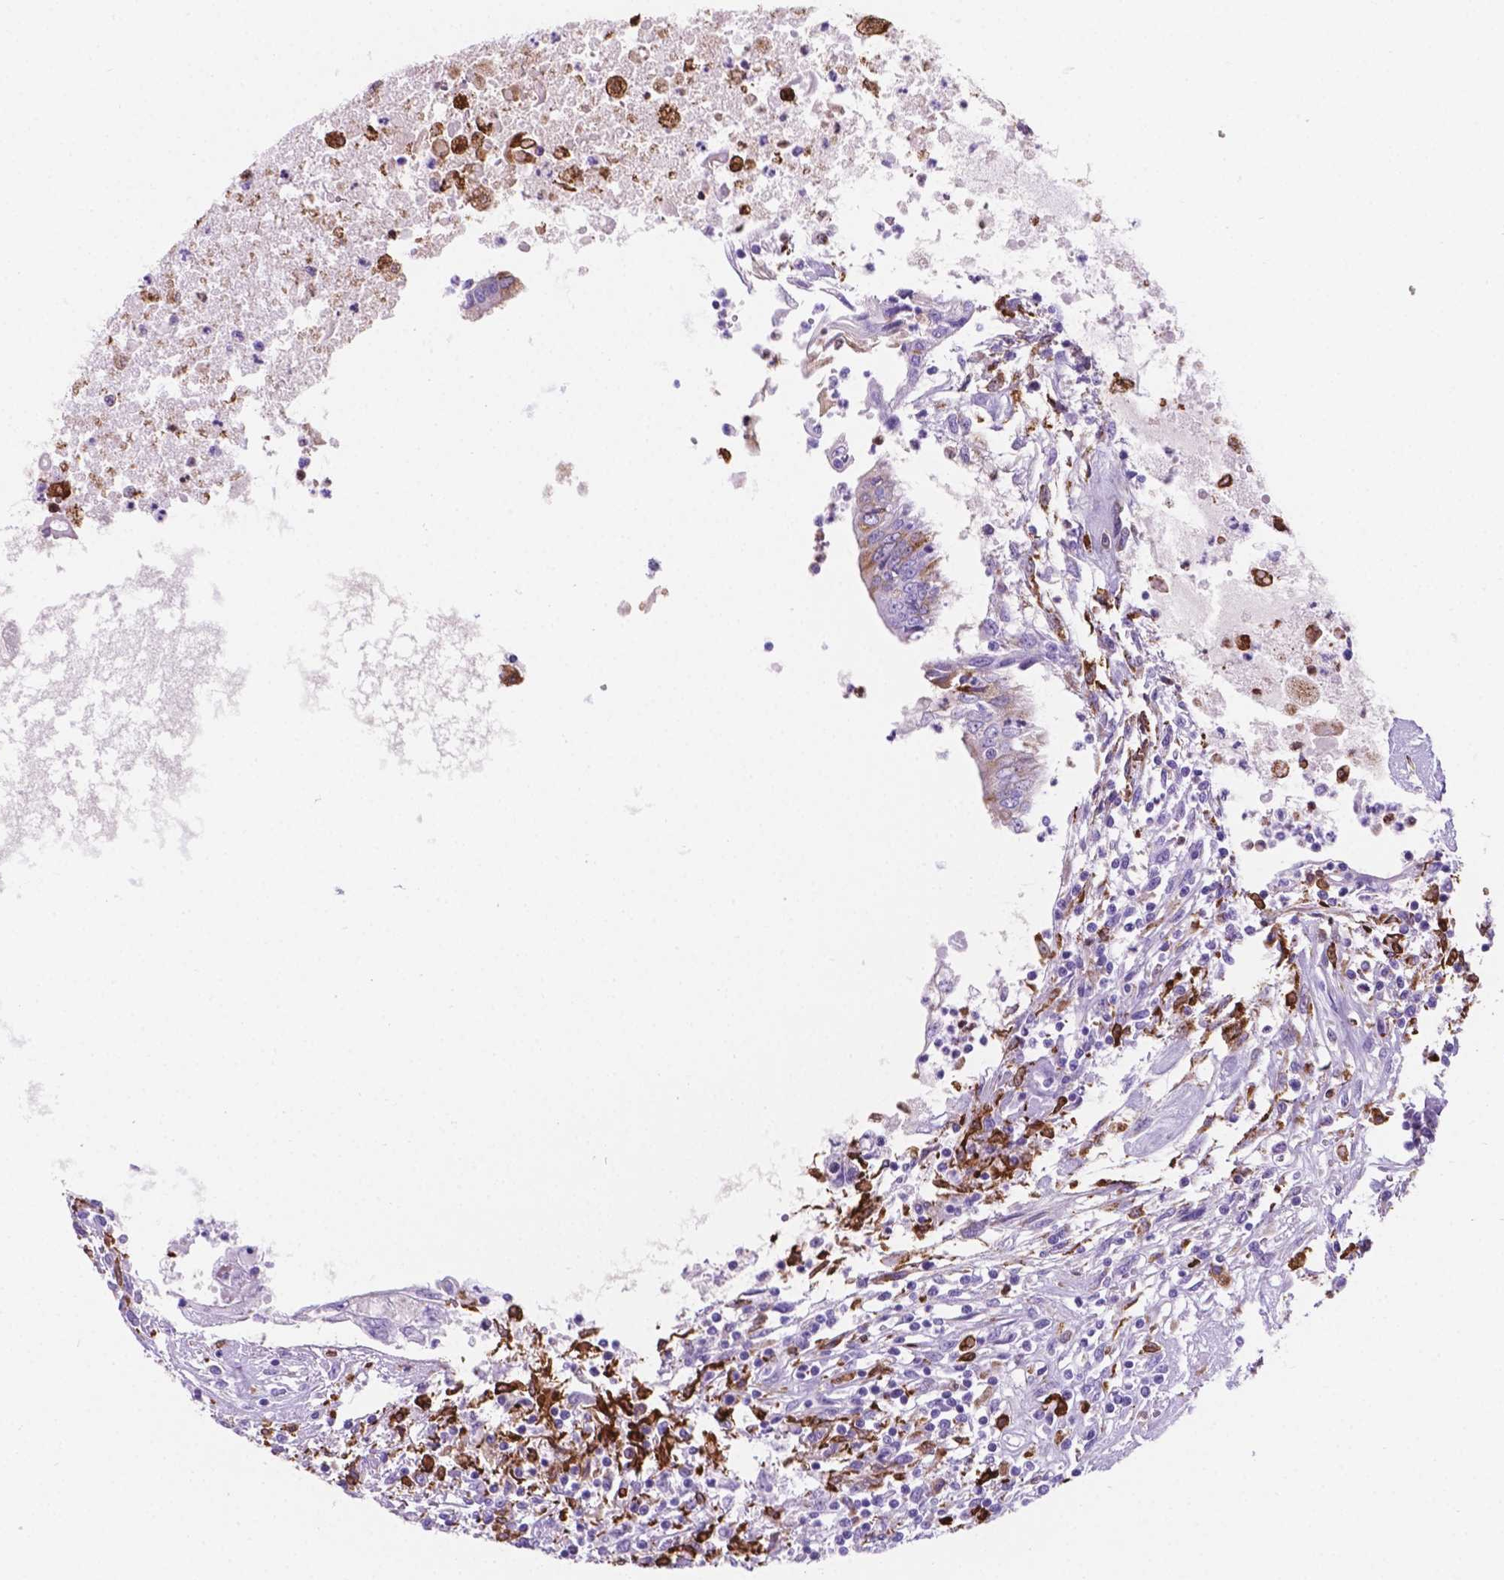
{"staining": {"intensity": "weak", "quantity": "<25%", "location": "cytoplasmic/membranous"}, "tissue": "testis cancer", "cell_type": "Tumor cells", "image_type": "cancer", "snomed": [{"axis": "morphology", "description": "Carcinoma, Embryonal, NOS"}, {"axis": "topography", "description": "Testis"}], "caption": "A micrograph of human testis cancer is negative for staining in tumor cells.", "gene": "MACF1", "patient": {"sex": "male", "age": 37}}